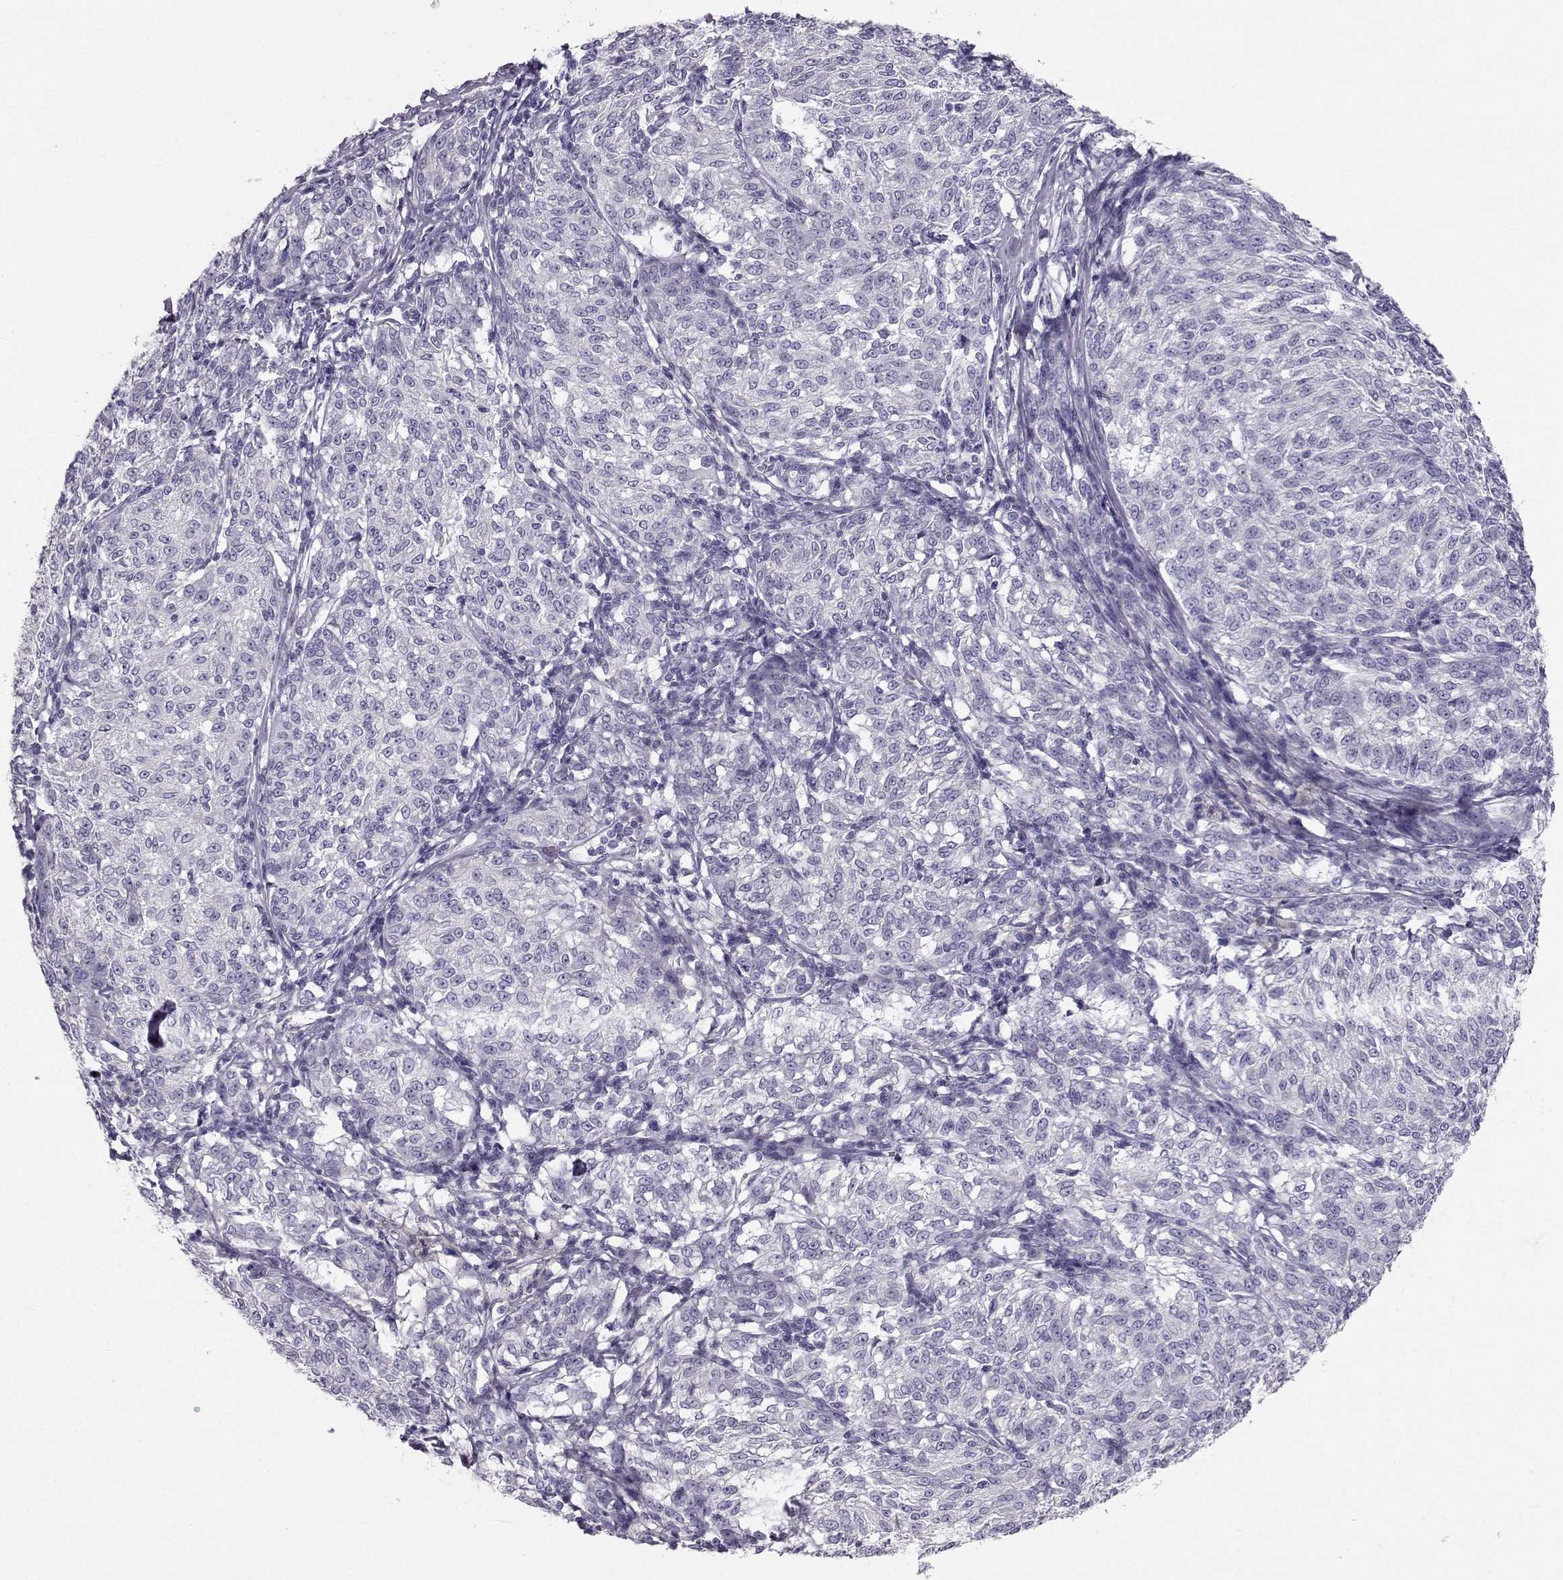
{"staining": {"intensity": "negative", "quantity": "none", "location": "none"}, "tissue": "melanoma", "cell_type": "Tumor cells", "image_type": "cancer", "snomed": [{"axis": "morphology", "description": "Malignant melanoma, NOS"}, {"axis": "topography", "description": "Skin"}], "caption": "This is an immunohistochemistry image of human malignant melanoma. There is no staining in tumor cells.", "gene": "GPR26", "patient": {"sex": "female", "age": 72}}